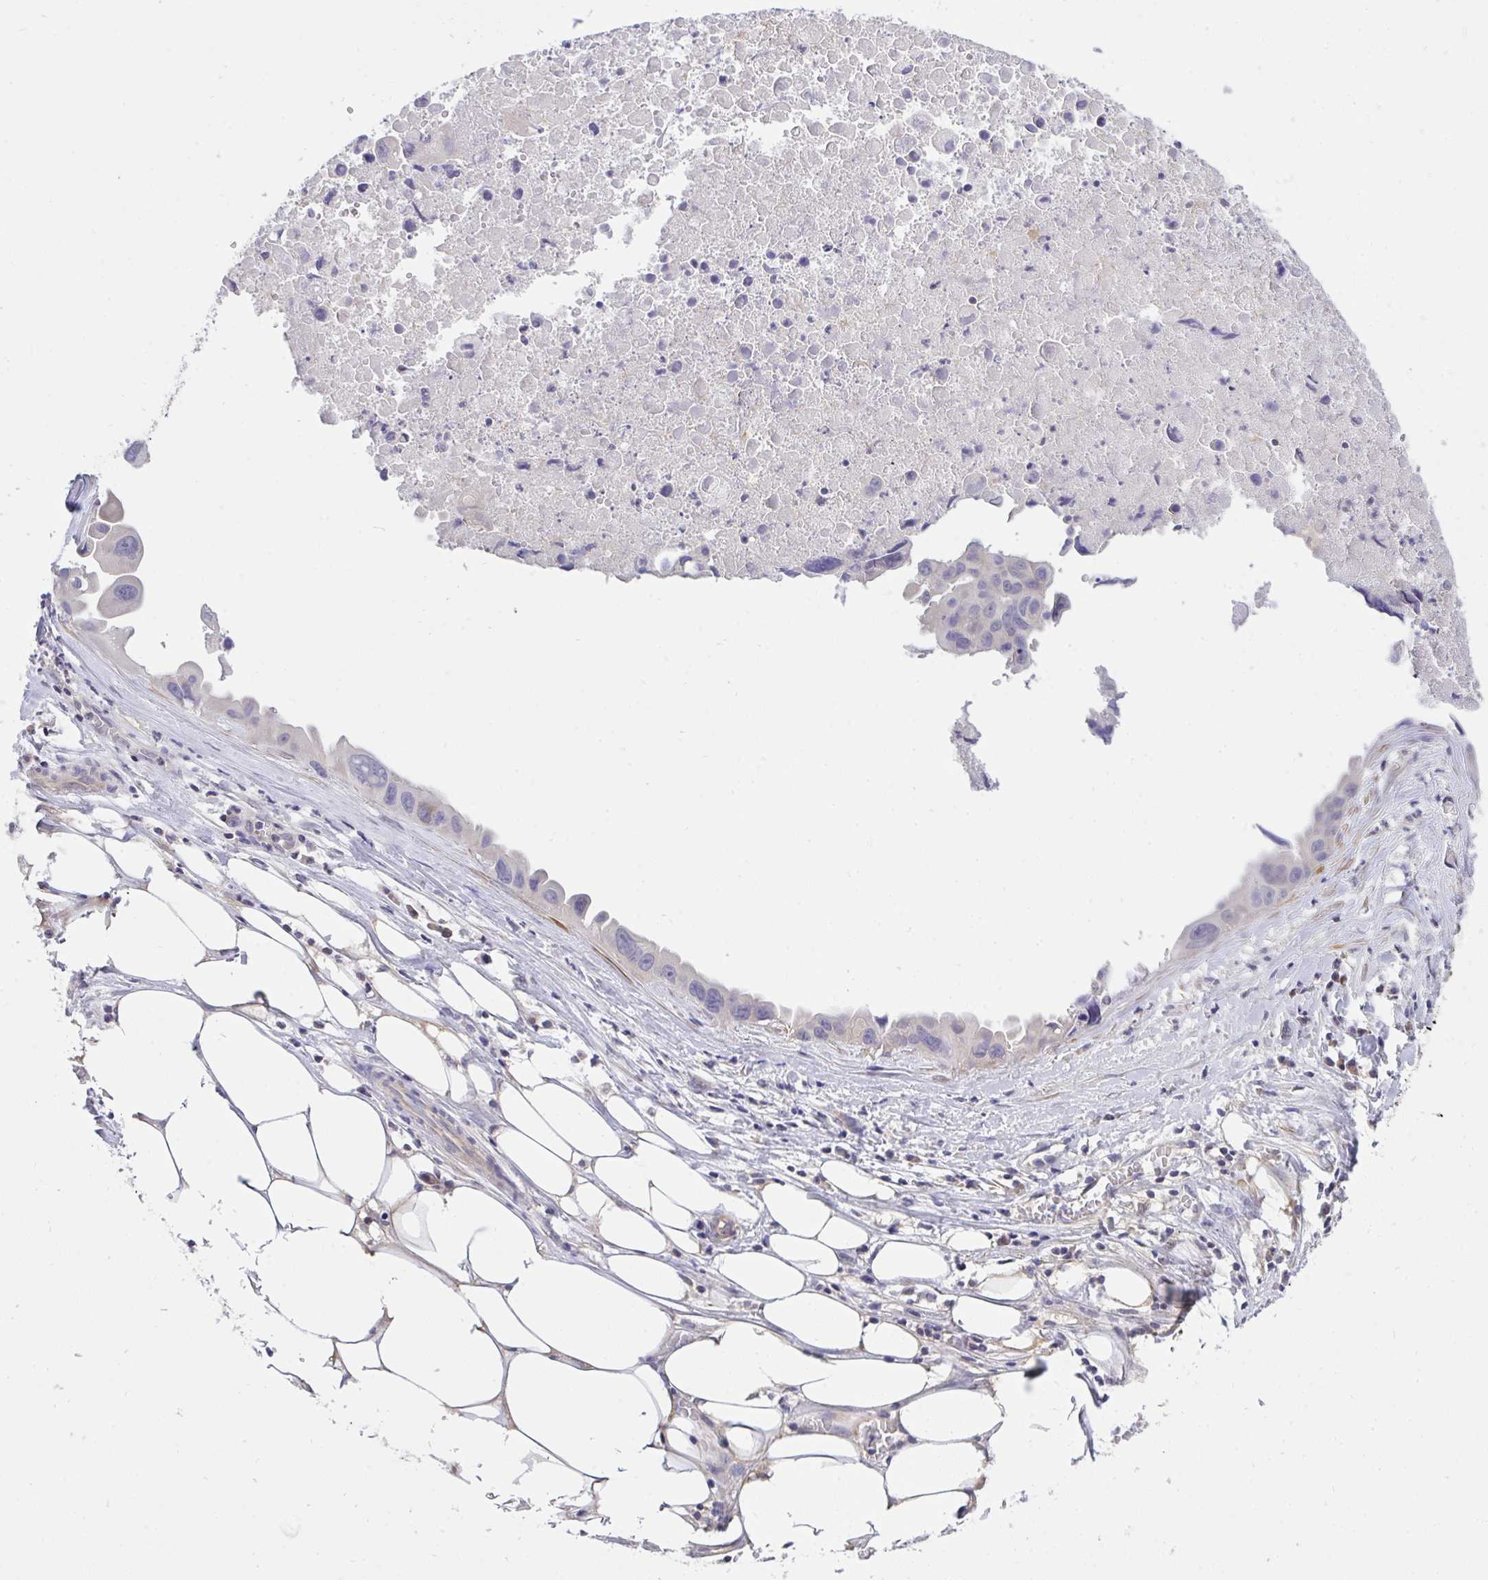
{"staining": {"intensity": "negative", "quantity": "none", "location": "none"}, "tissue": "lung cancer", "cell_type": "Tumor cells", "image_type": "cancer", "snomed": [{"axis": "morphology", "description": "Adenocarcinoma, NOS"}, {"axis": "topography", "description": "Lymph node"}, {"axis": "topography", "description": "Lung"}], "caption": "Immunohistochemical staining of lung adenocarcinoma exhibits no significant staining in tumor cells. Nuclei are stained in blue.", "gene": "C19orf54", "patient": {"sex": "male", "age": 64}}